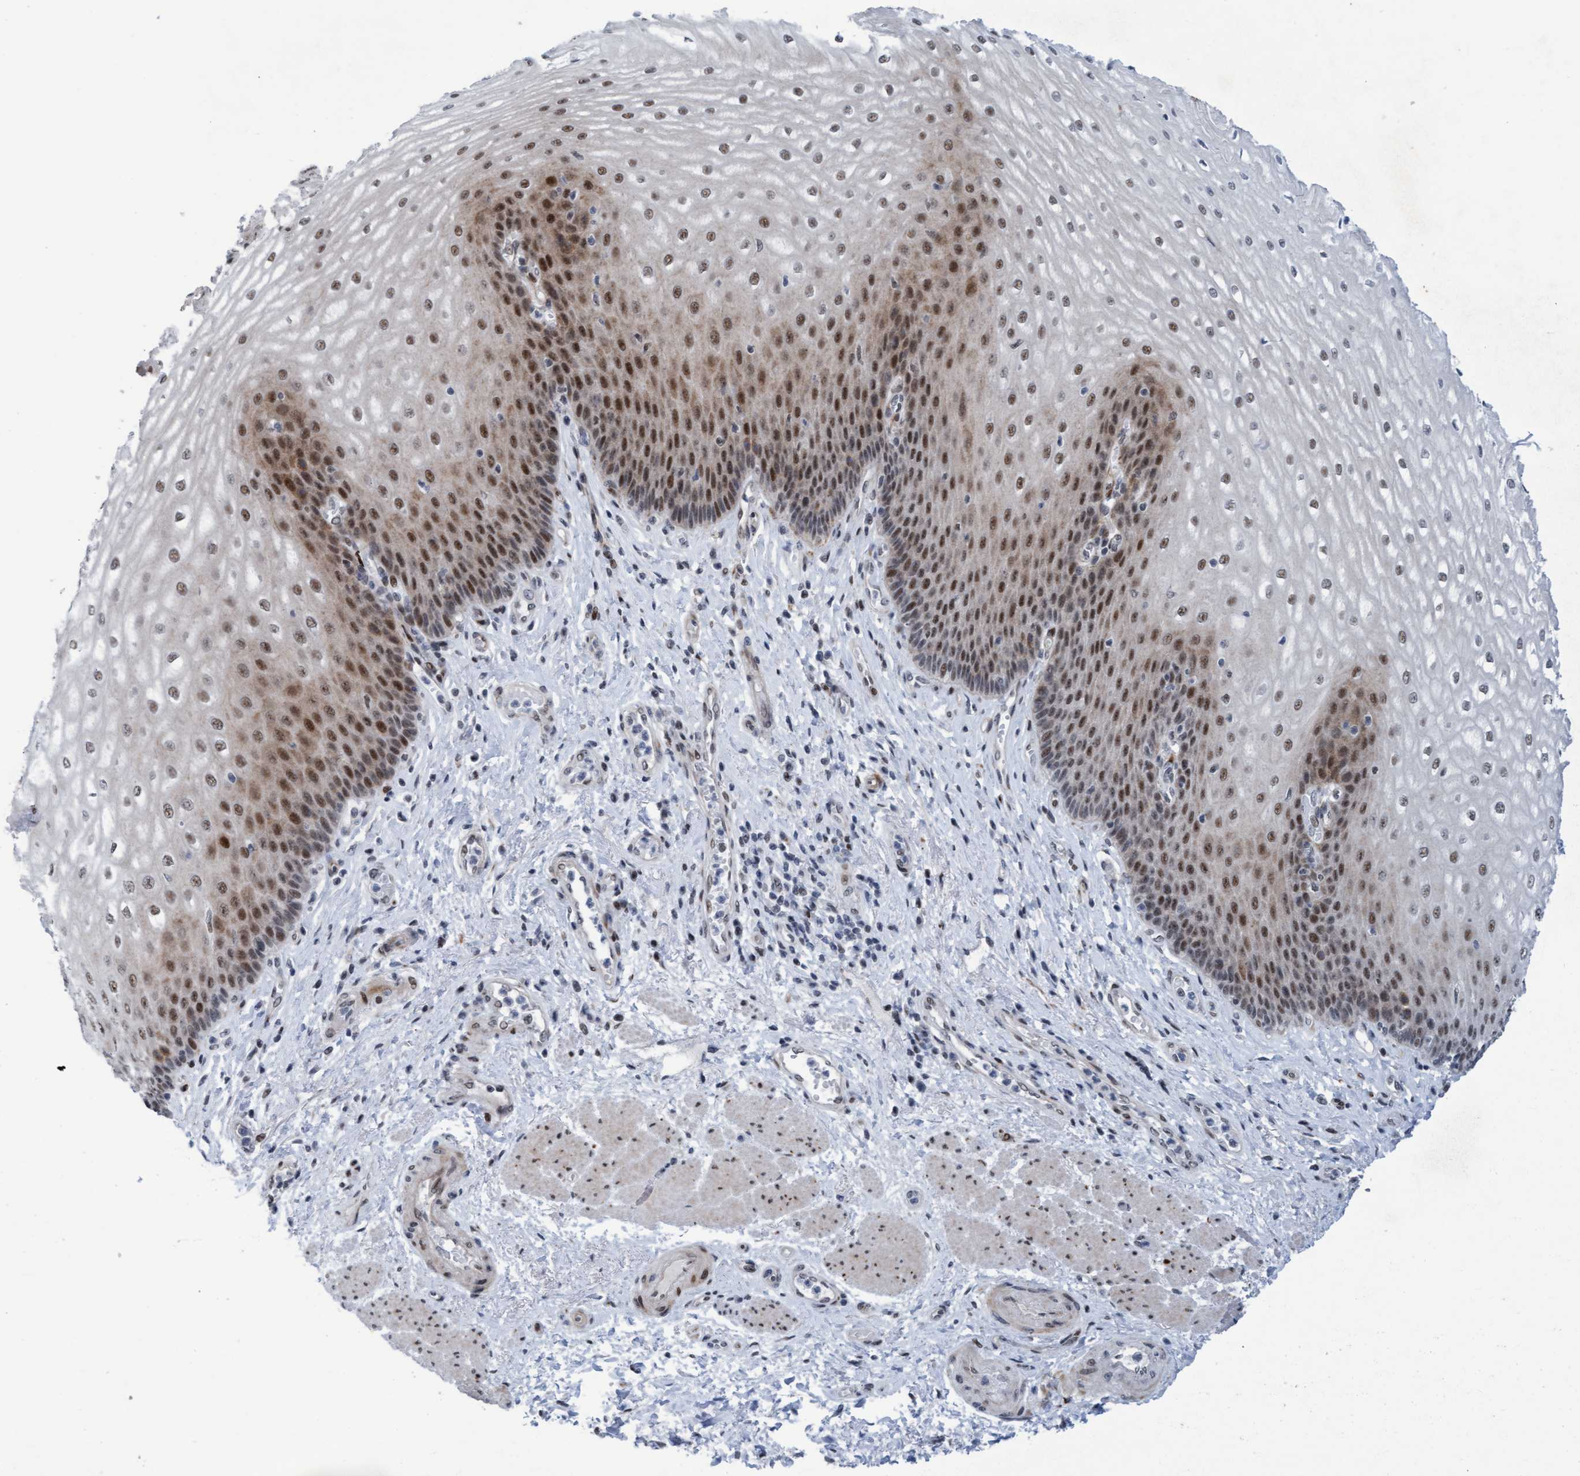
{"staining": {"intensity": "strong", "quantity": ">75%", "location": "nuclear"}, "tissue": "esophagus", "cell_type": "Squamous epithelial cells", "image_type": "normal", "snomed": [{"axis": "morphology", "description": "Normal tissue, NOS"}, {"axis": "topography", "description": "Esophagus"}], "caption": "Esophagus stained with immunohistochemistry exhibits strong nuclear positivity in about >75% of squamous epithelial cells. (Stains: DAB (3,3'-diaminobenzidine) in brown, nuclei in blue, Microscopy: brightfield microscopy at high magnification).", "gene": "CWC27", "patient": {"sex": "male", "age": 54}}